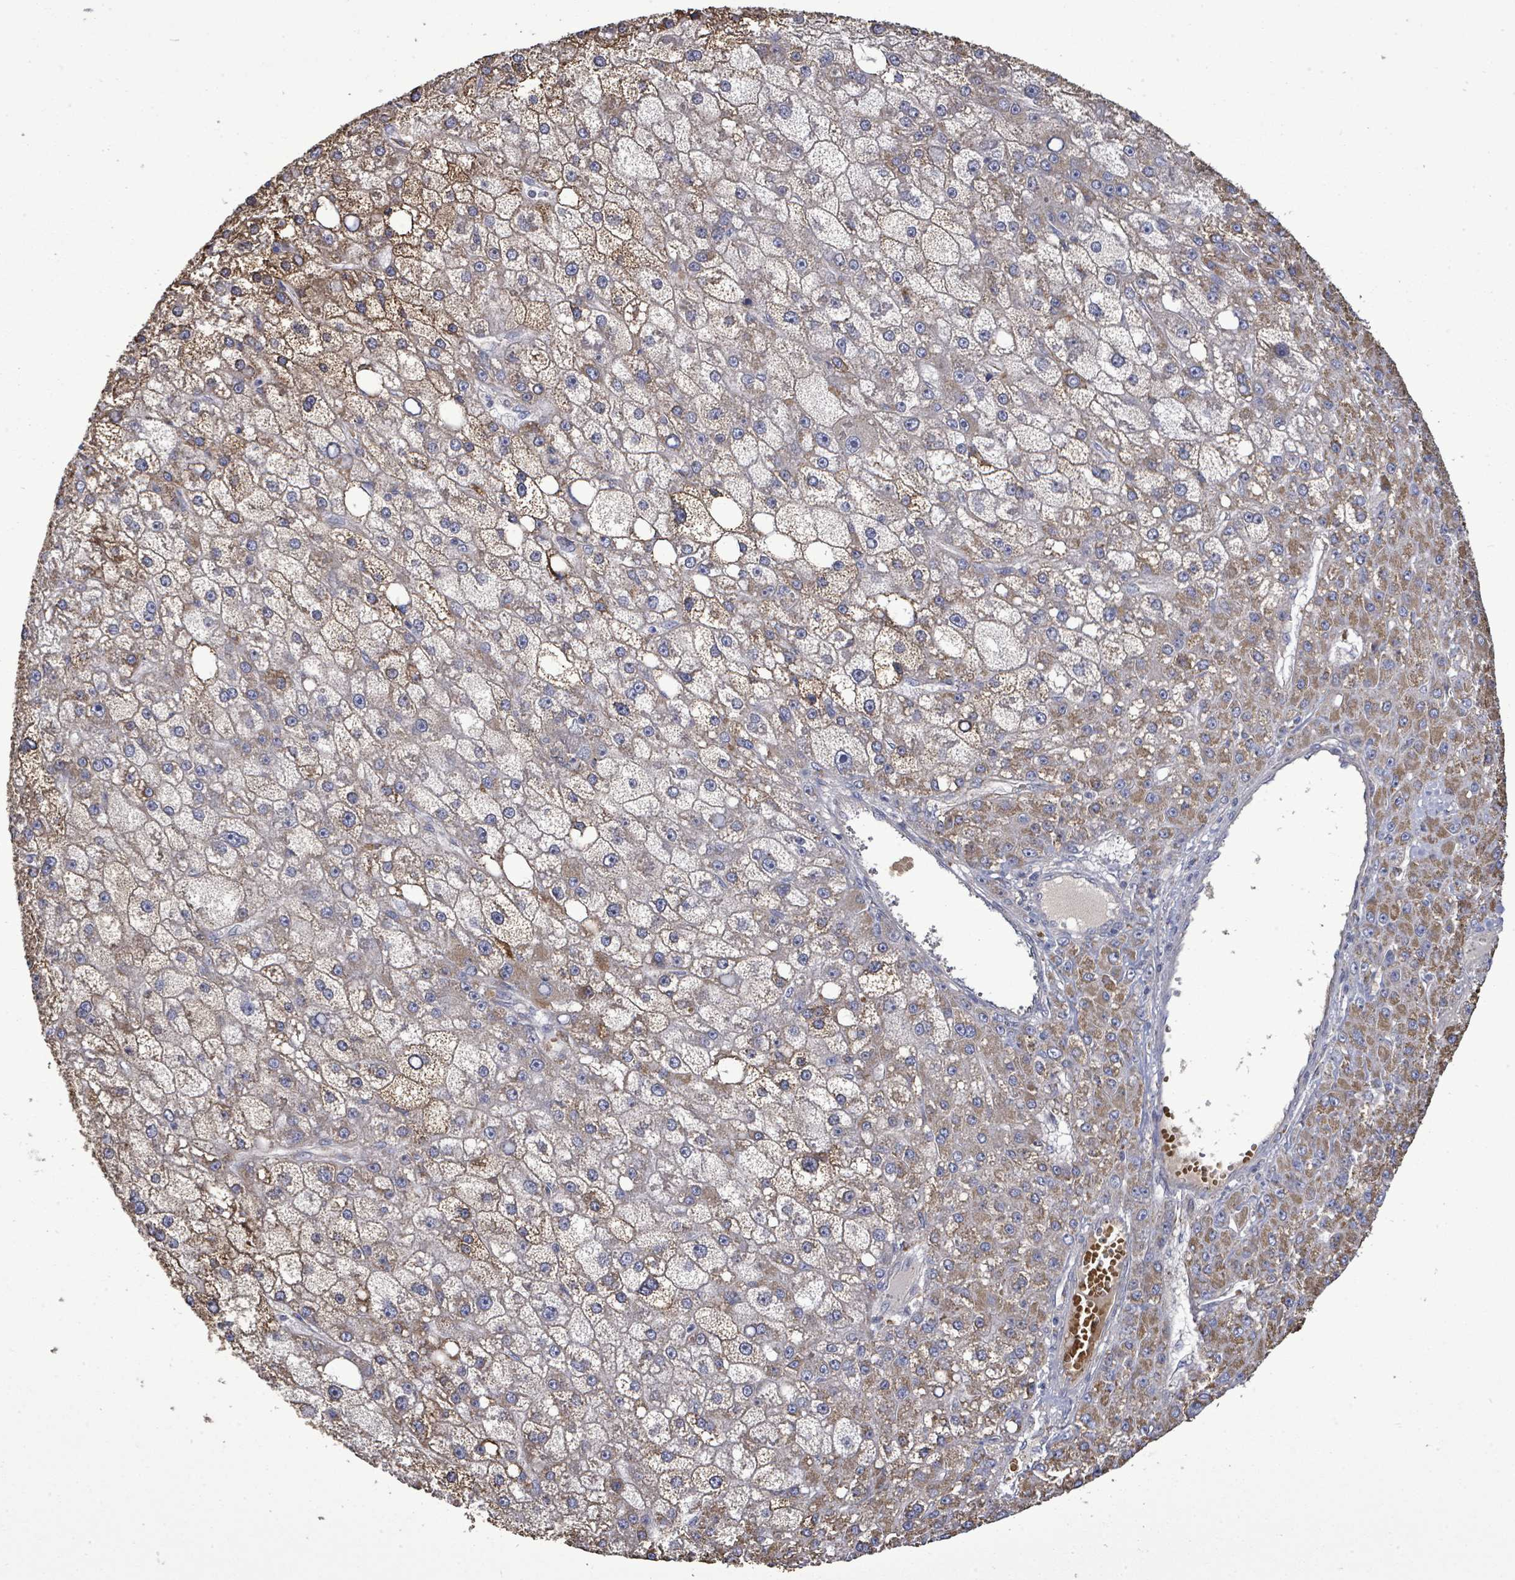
{"staining": {"intensity": "moderate", "quantity": "25%-75%", "location": "cytoplasmic/membranous"}, "tissue": "liver cancer", "cell_type": "Tumor cells", "image_type": "cancer", "snomed": [{"axis": "morphology", "description": "Carcinoma, Hepatocellular, NOS"}, {"axis": "topography", "description": "Liver"}], "caption": "Immunohistochemical staining of human liver hepatocellular carcinoma exhibits moderate cytoplasmic/membranous protein positivity in approximately 25%-75% of tumor cells.", "gene": "MTMR12", "patient": {"sex": "male", "age": 67}}